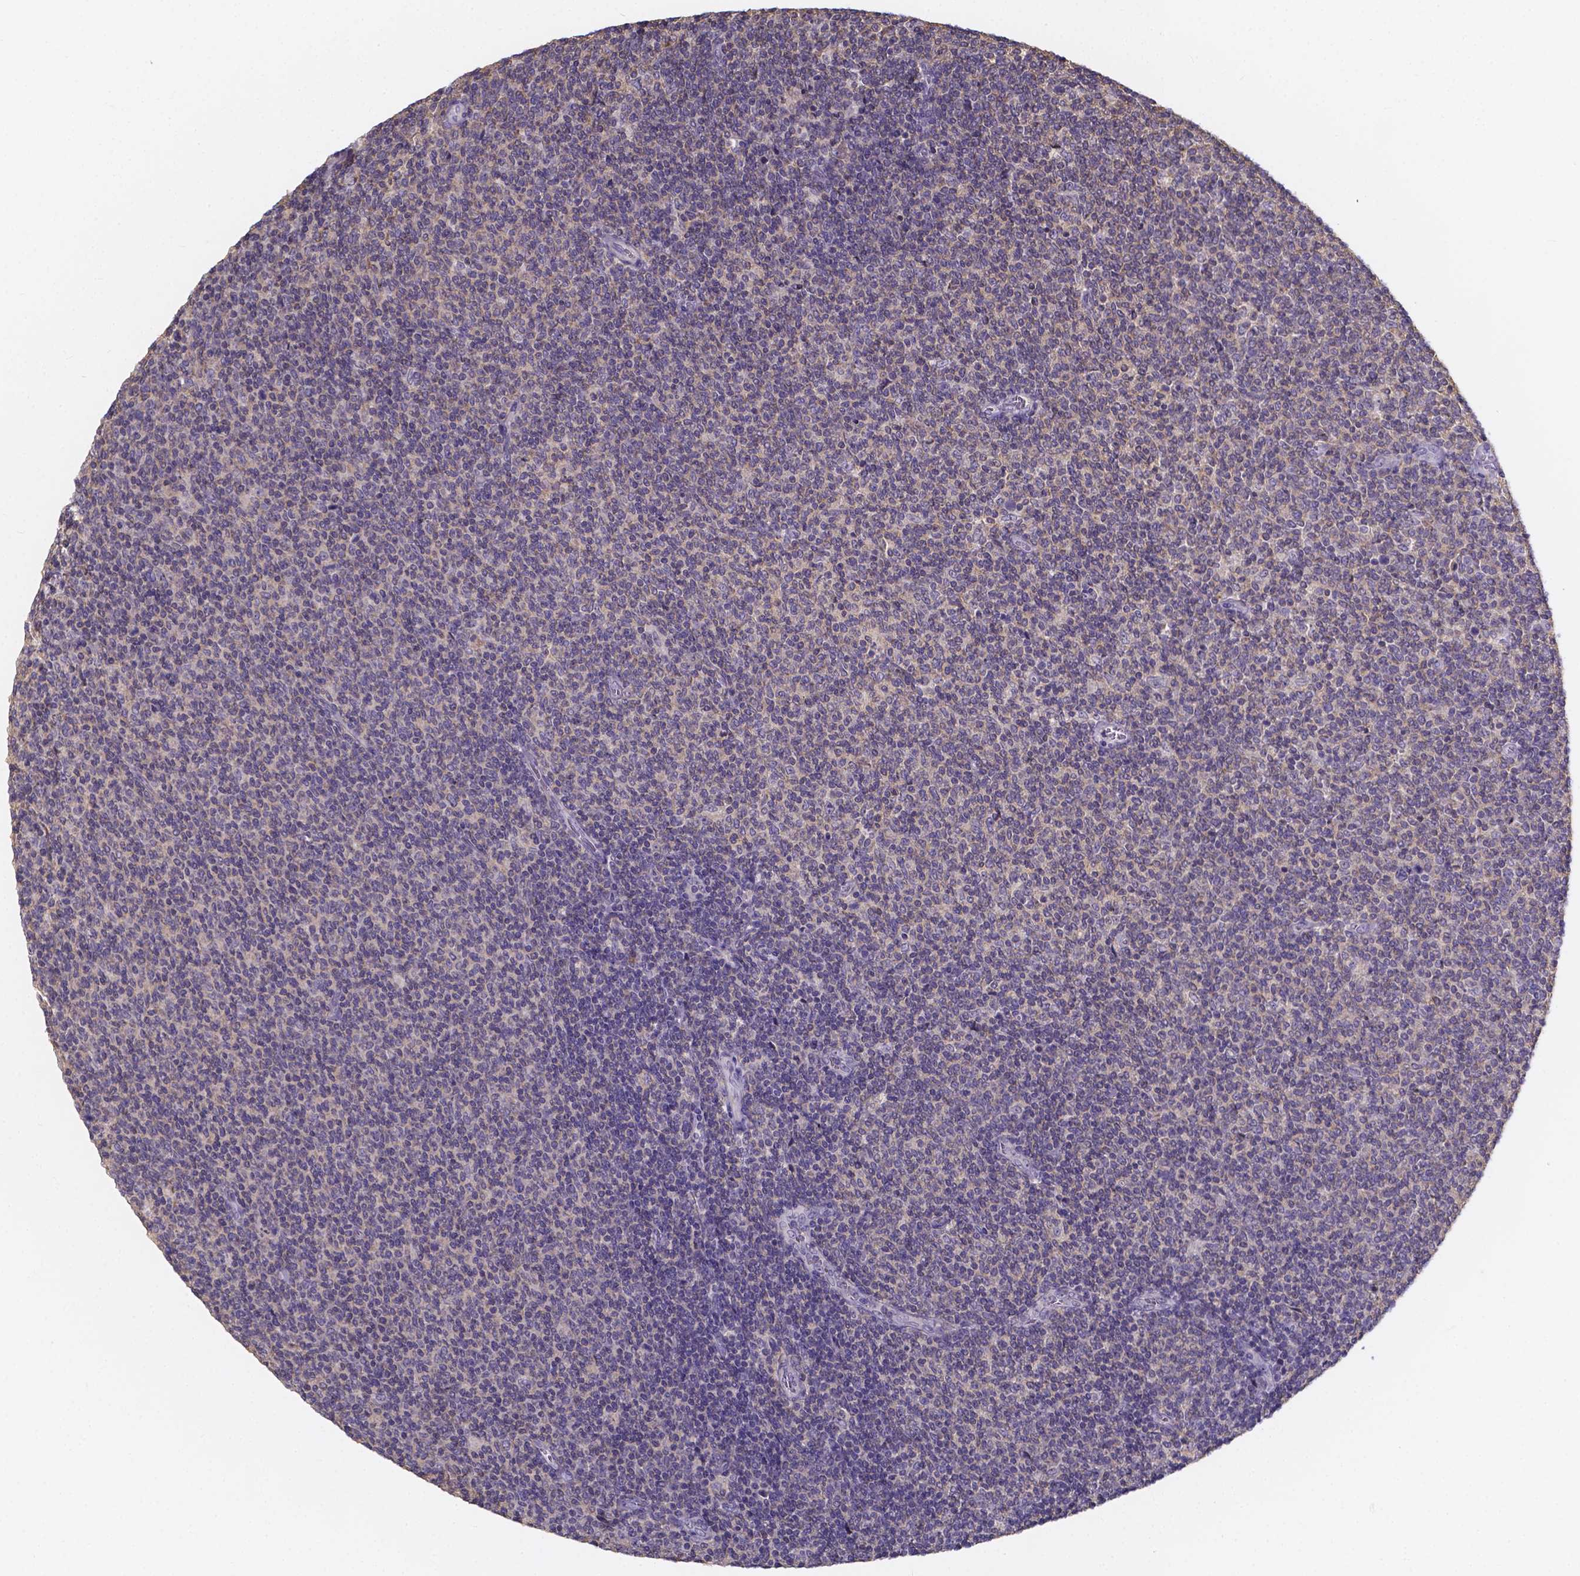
{"staining": {"intensity": "negative", "quantity": "none", "location": "none"}, "tissue": "lymphoma", "cell_type": "Tumor cells", "image_type": "cancer", "snomed": [{"axis": "morphology", "description": "Malignant lymphoma, non-Hodgkin's type, Low grade"}, {"axis": "topography", "description": "Lymph node"}], "caption": "High power microscopy photomicrograph of an immunohistochemistry micrograph of lymphoma, revealing no significant positivity in tumor cells.", "gene": "SPOCD1", "patient": {"sex": "male", "age": 52}}